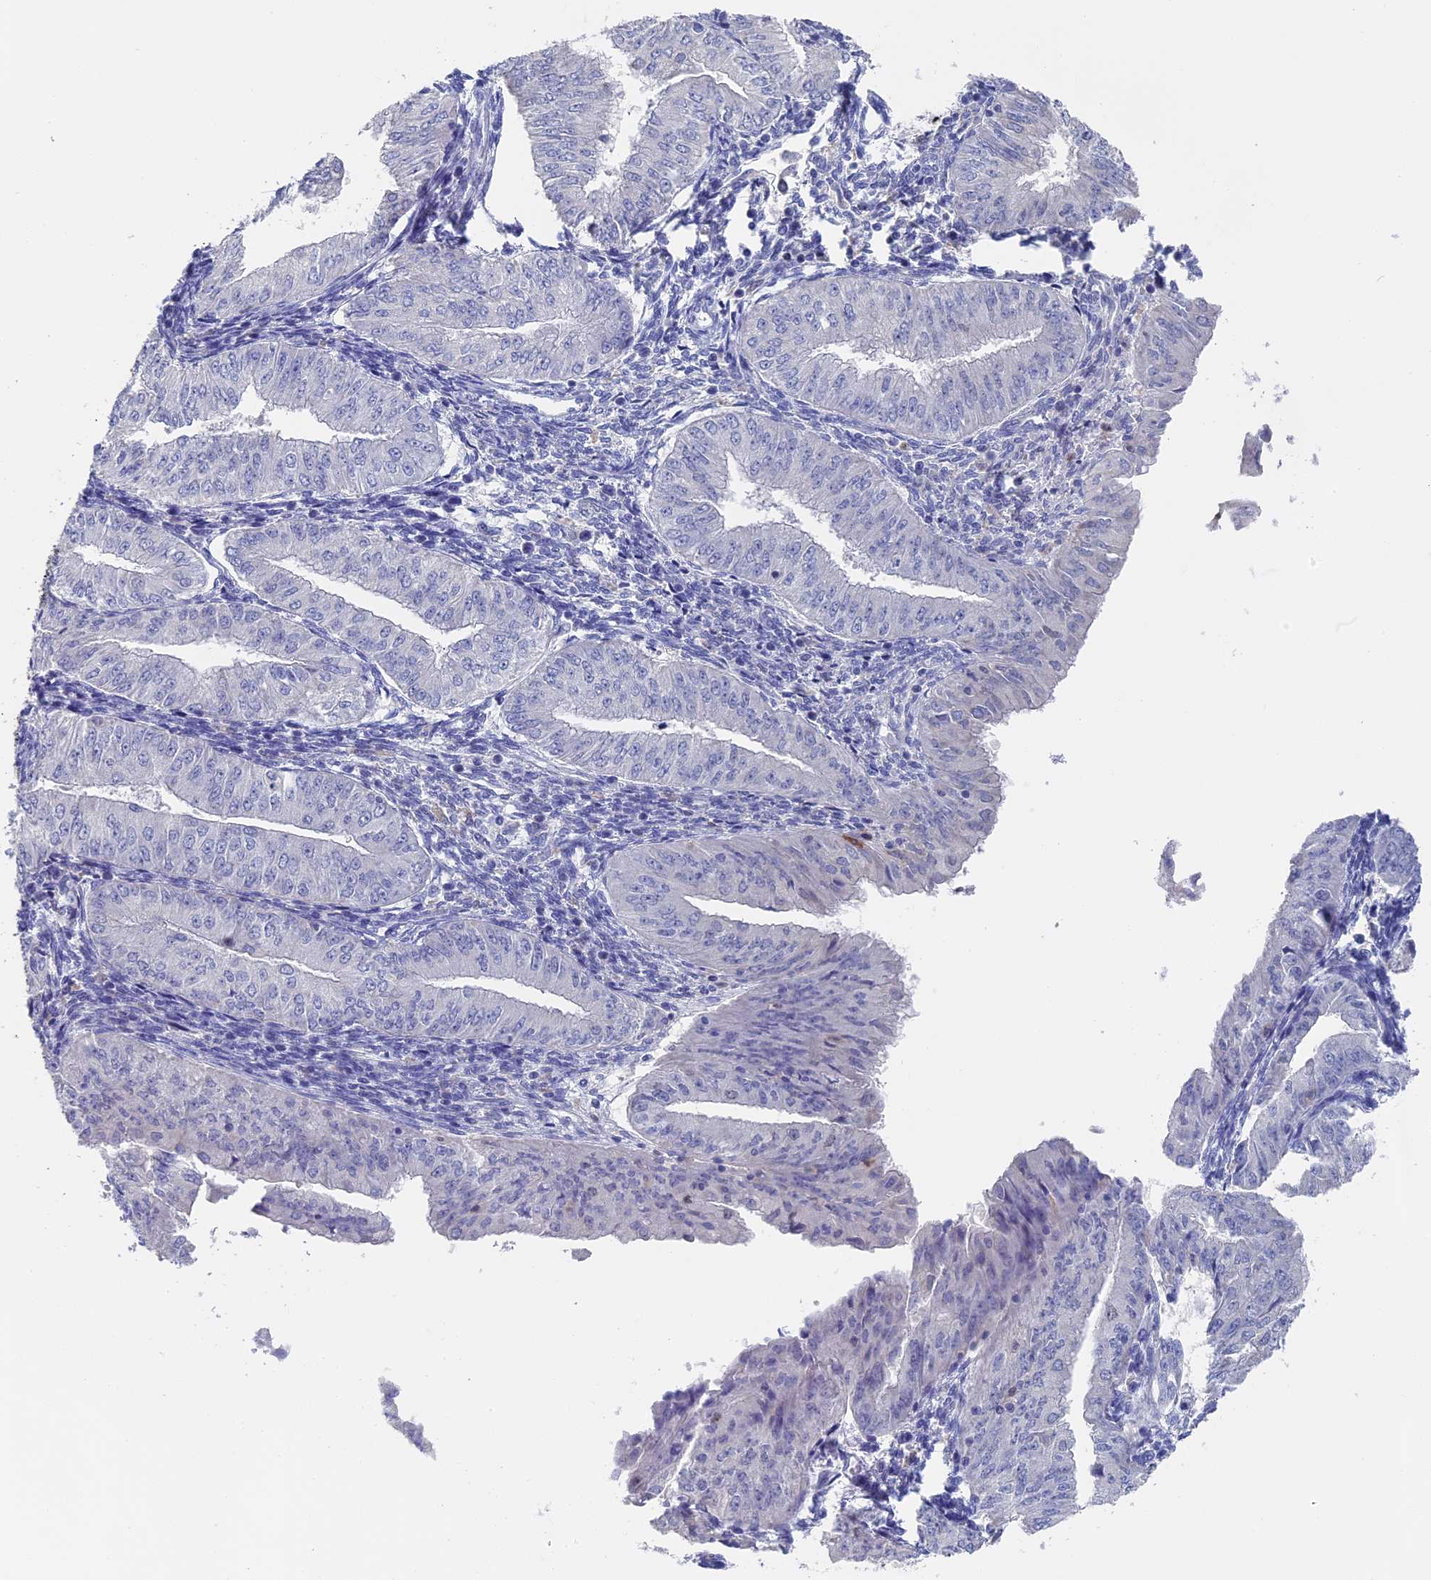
{"staining": {"intensity": "negative", "quantity": "none", "location": "none"}, "tissue": "endometrial cancer", "cell_type": "Tumor cells", "image_type": "cancer", "snomed": [{"axis": "morphology", "description": "Normal tissue, NOS"}, {"axis": "morphology", "description": "Adenocarcinoma, NOS"}, {"axis": "topography", "description": "Endometrium"}], "caption": "Micrograph shows no significant protein staining in tumor cells of endometrial cancer (adenocarcinoma).", "gene": "NCF4", "patient": {"sex": "female", "age": 53}}